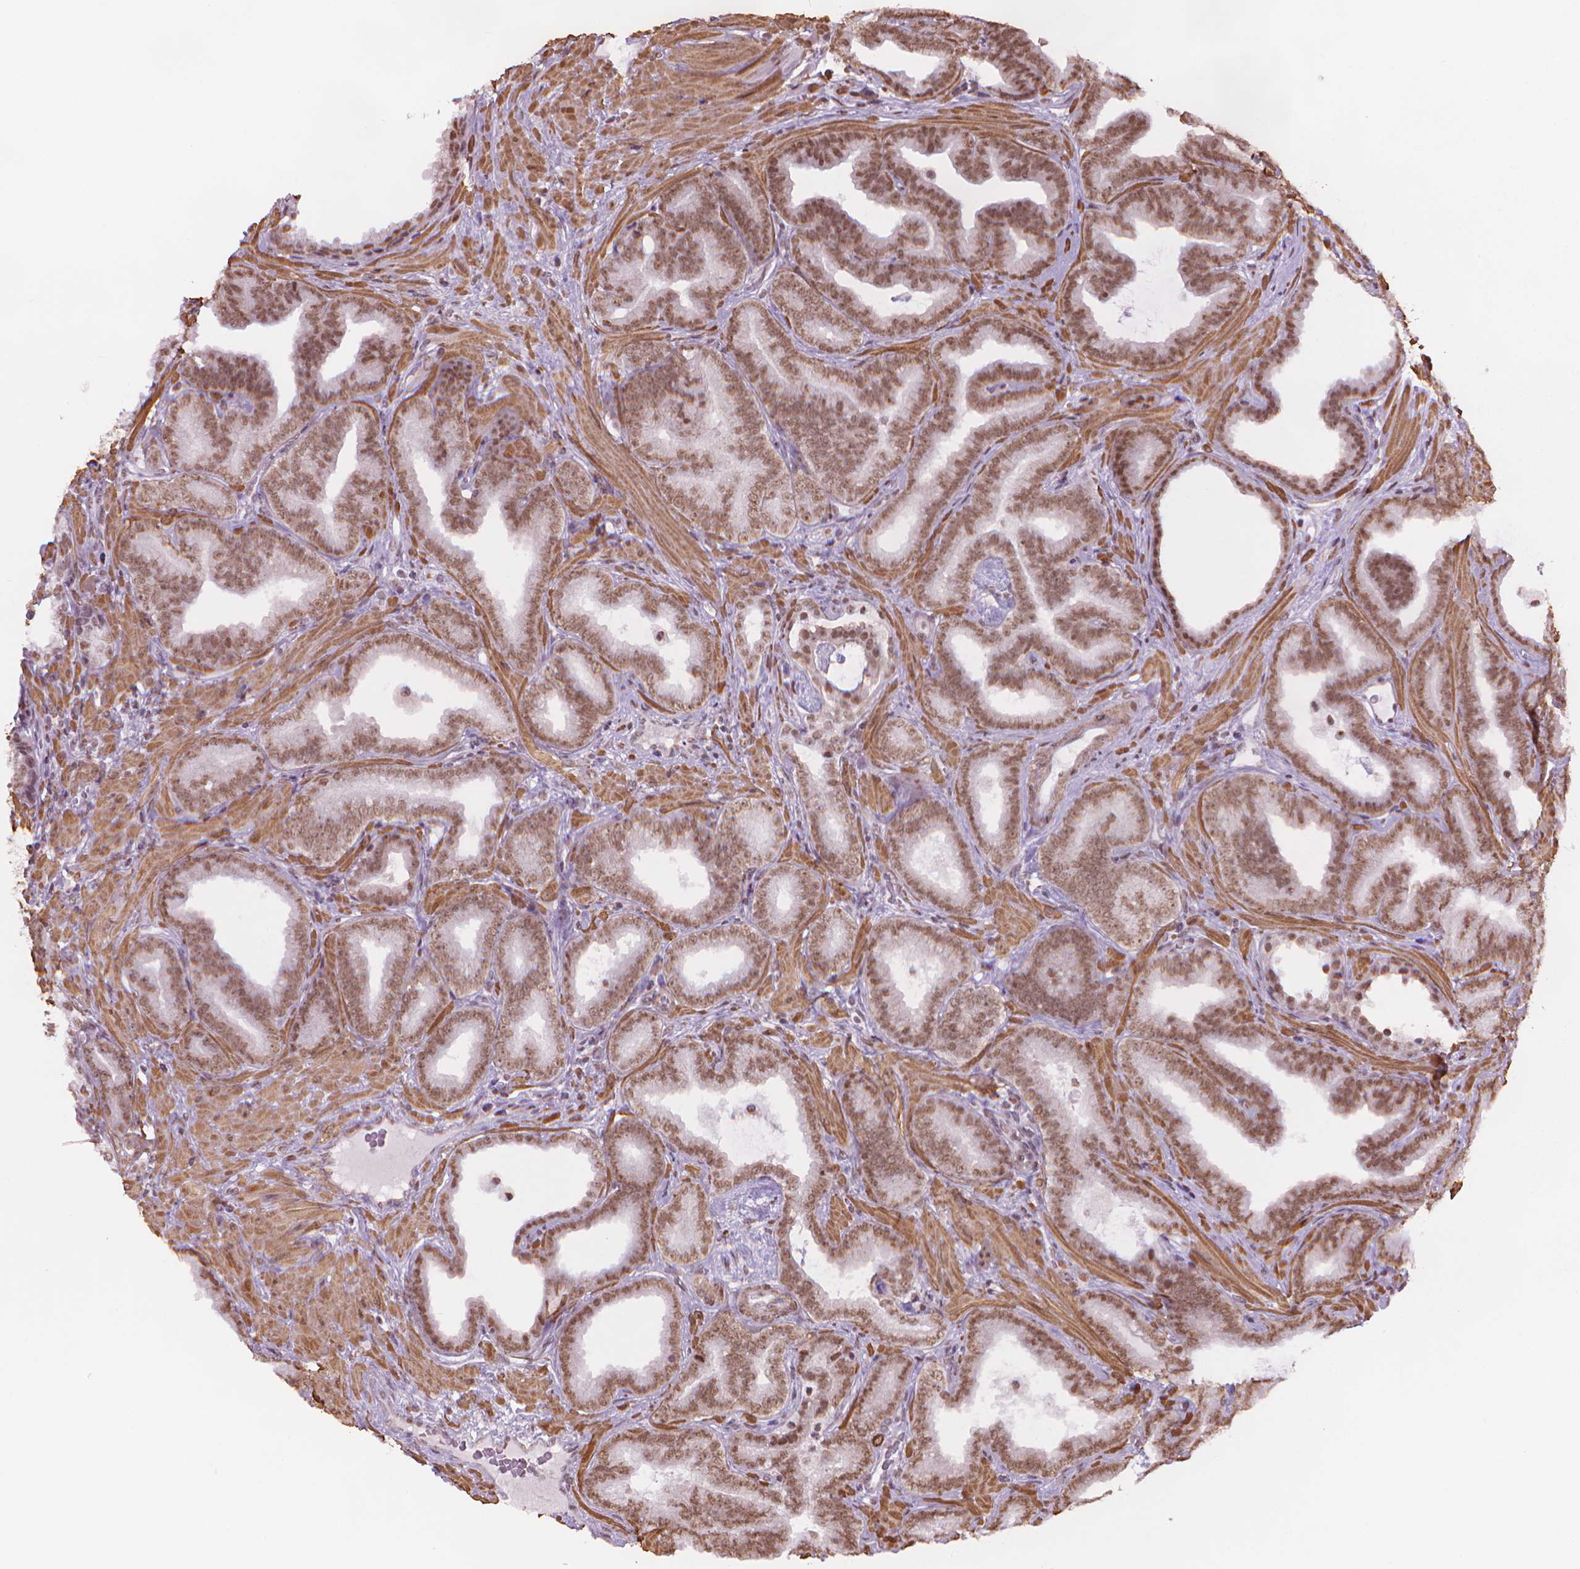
{"staining": {"intensity": "moderate", "quantity": ">75%", "location": "nuclear"}, "tissue": "prostate cancer", "cell_type": "Tumor cells", "image_type": "cancer", "snomed": [{"axis": "morphology", "description": "Adenocarcinoma, Low grade"}, {"axis": "topography", "description": "Prostate"}], "caption": "Approximately >75% of tumor cells in prostate adenocarcinoma (low-grade) exhibit moderate nuclear protein positivity as visualized by brown immunohistochemical staining.", "gene": "HOXD4", "patient": {"sex": "male", "age": 63}}